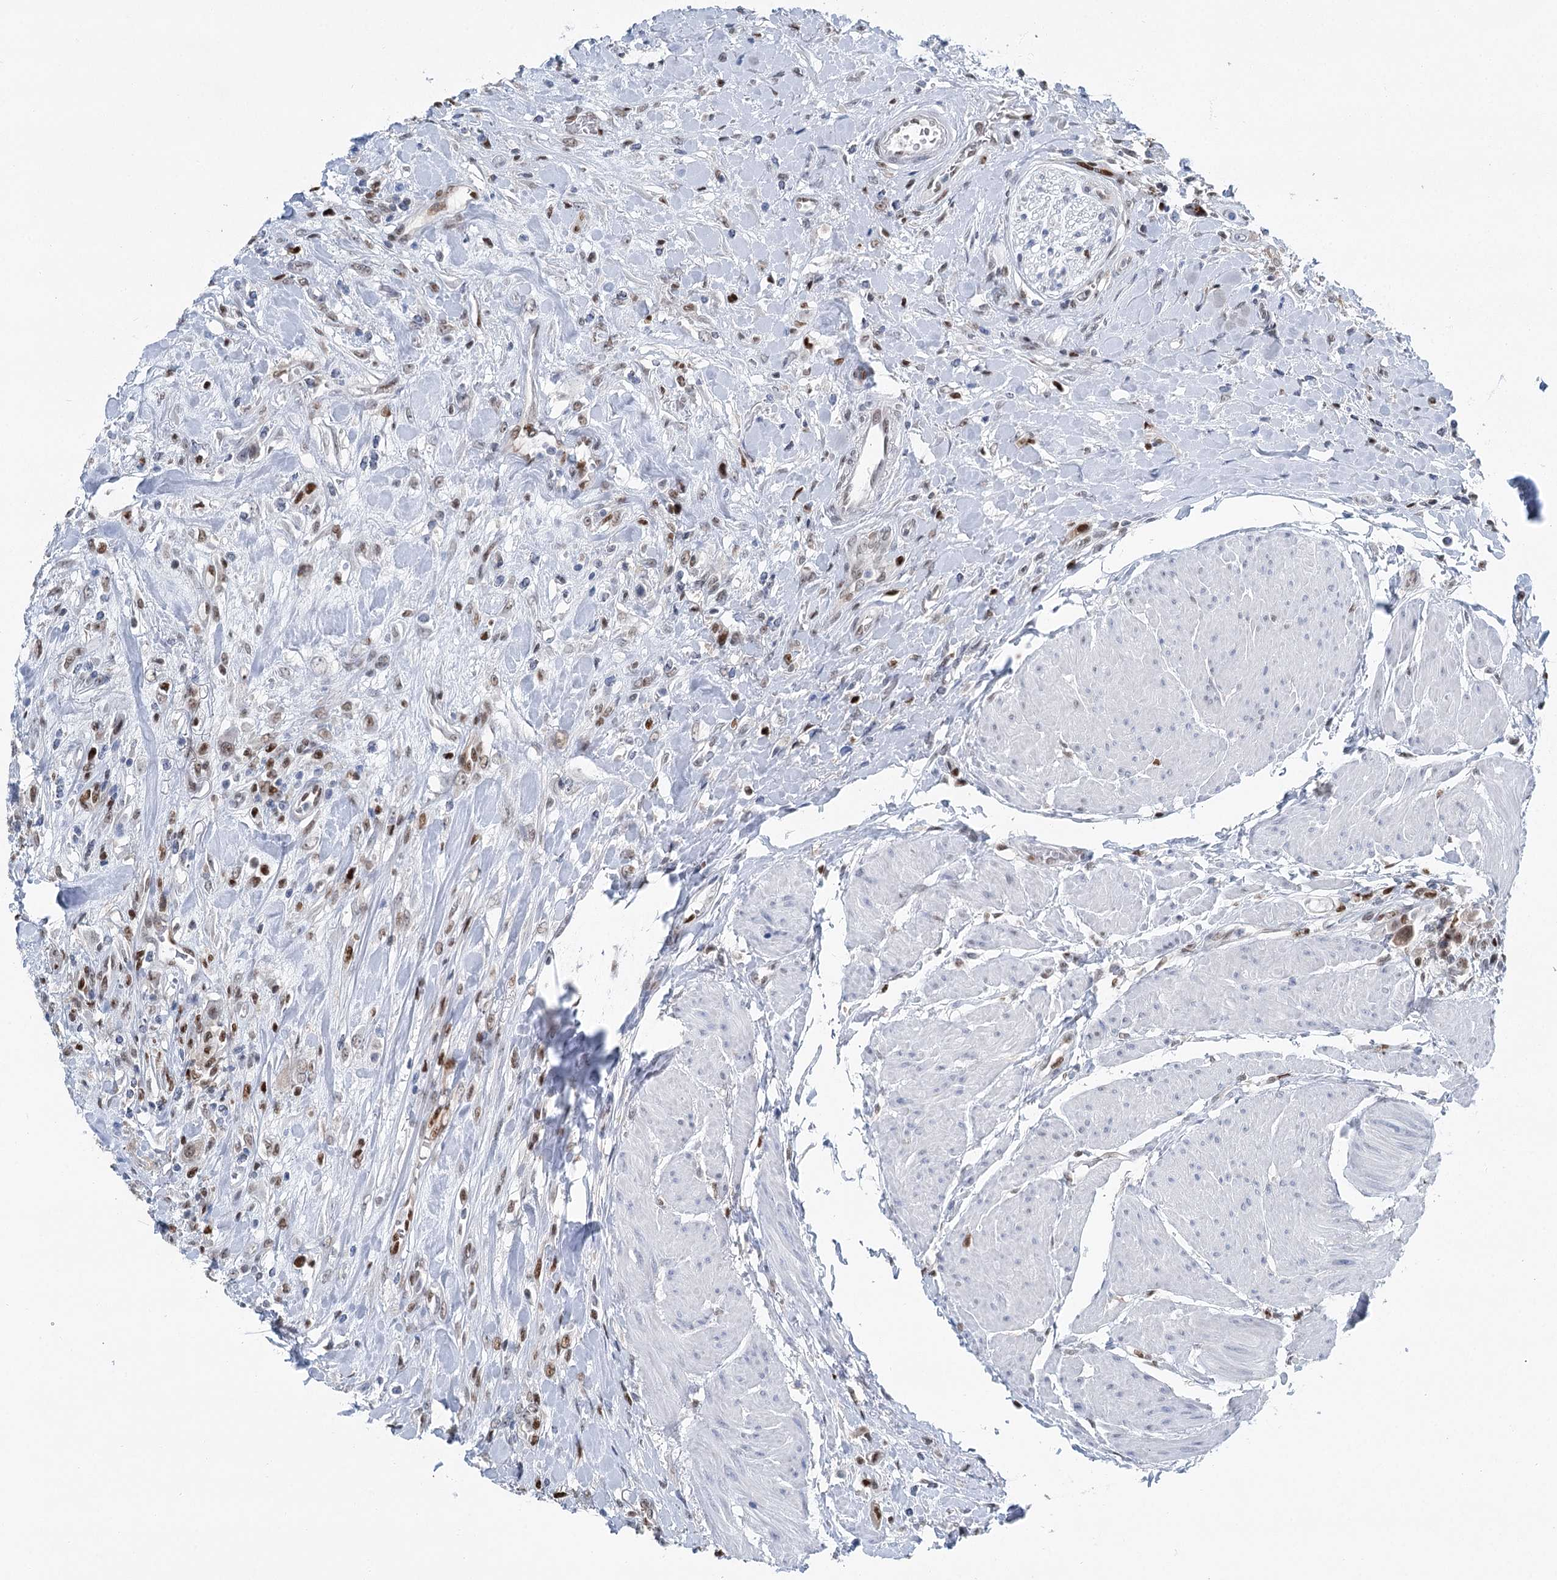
{"staining": {"intensity": "moderate", "quantity": "<25%", "location": "nuclear"}, "tissue": "urothelial cancer", "cell_type": "Tumor cells", "image_type": "cancer", "snomed": [{"axis": "morphology", "description": "Urothelial carcinoma, High grade"}, {"axis": "topography", "description": "Urinary bladder"}], "caption": "High-magnification brightfield microscopy of urothelial cancer stained with DAB (3,3'-diaminobenzidine) (brown) and counterstained with hematoxylin (blue). tumor cells exhibit moderate nuclear positivity is seen in about<25% of cells.", "gene": "HAT1", "patient": {"sex": "male", "age": 50}}